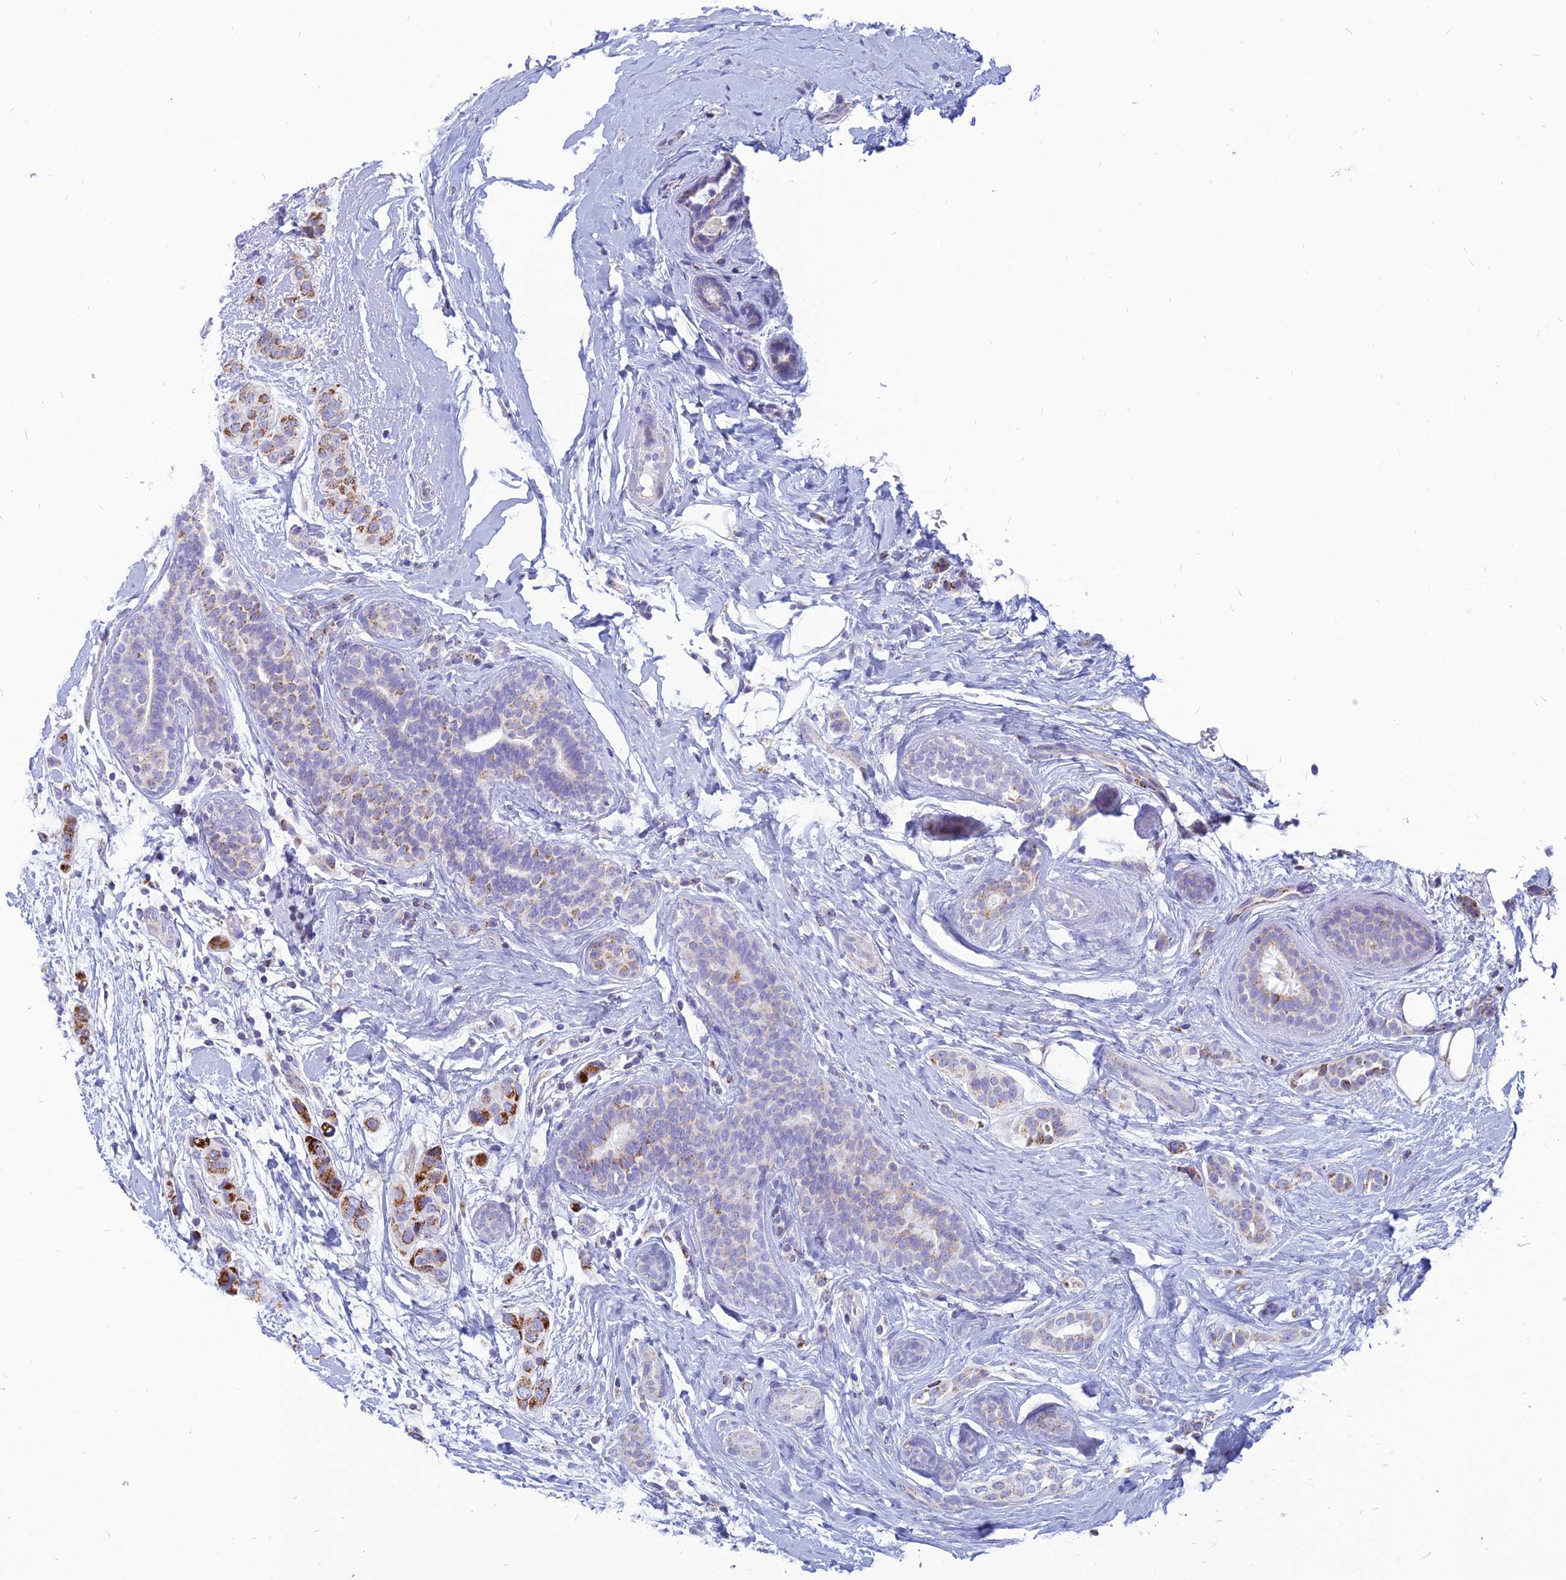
{"staining": {"intensity": "strong", "quantity": "25%-75%", "location": "cytoplasmic/membranous"}, "tissue": "breast cancer", "cell_type": "Tumor cells", "image_type": "cancer", "snomed": [{"axis": "morphology", "description": "Lobular carcinoma"}, {"axis": "topography", "description": "Breast"}], "caption": "Breast cancer (lobular carcinoma) stained for a protein shows strong cytoplasmic/membranous positivity in tumor cells.", "gene": "PACC1", "patient": {"sex": "female", "age": 51}}